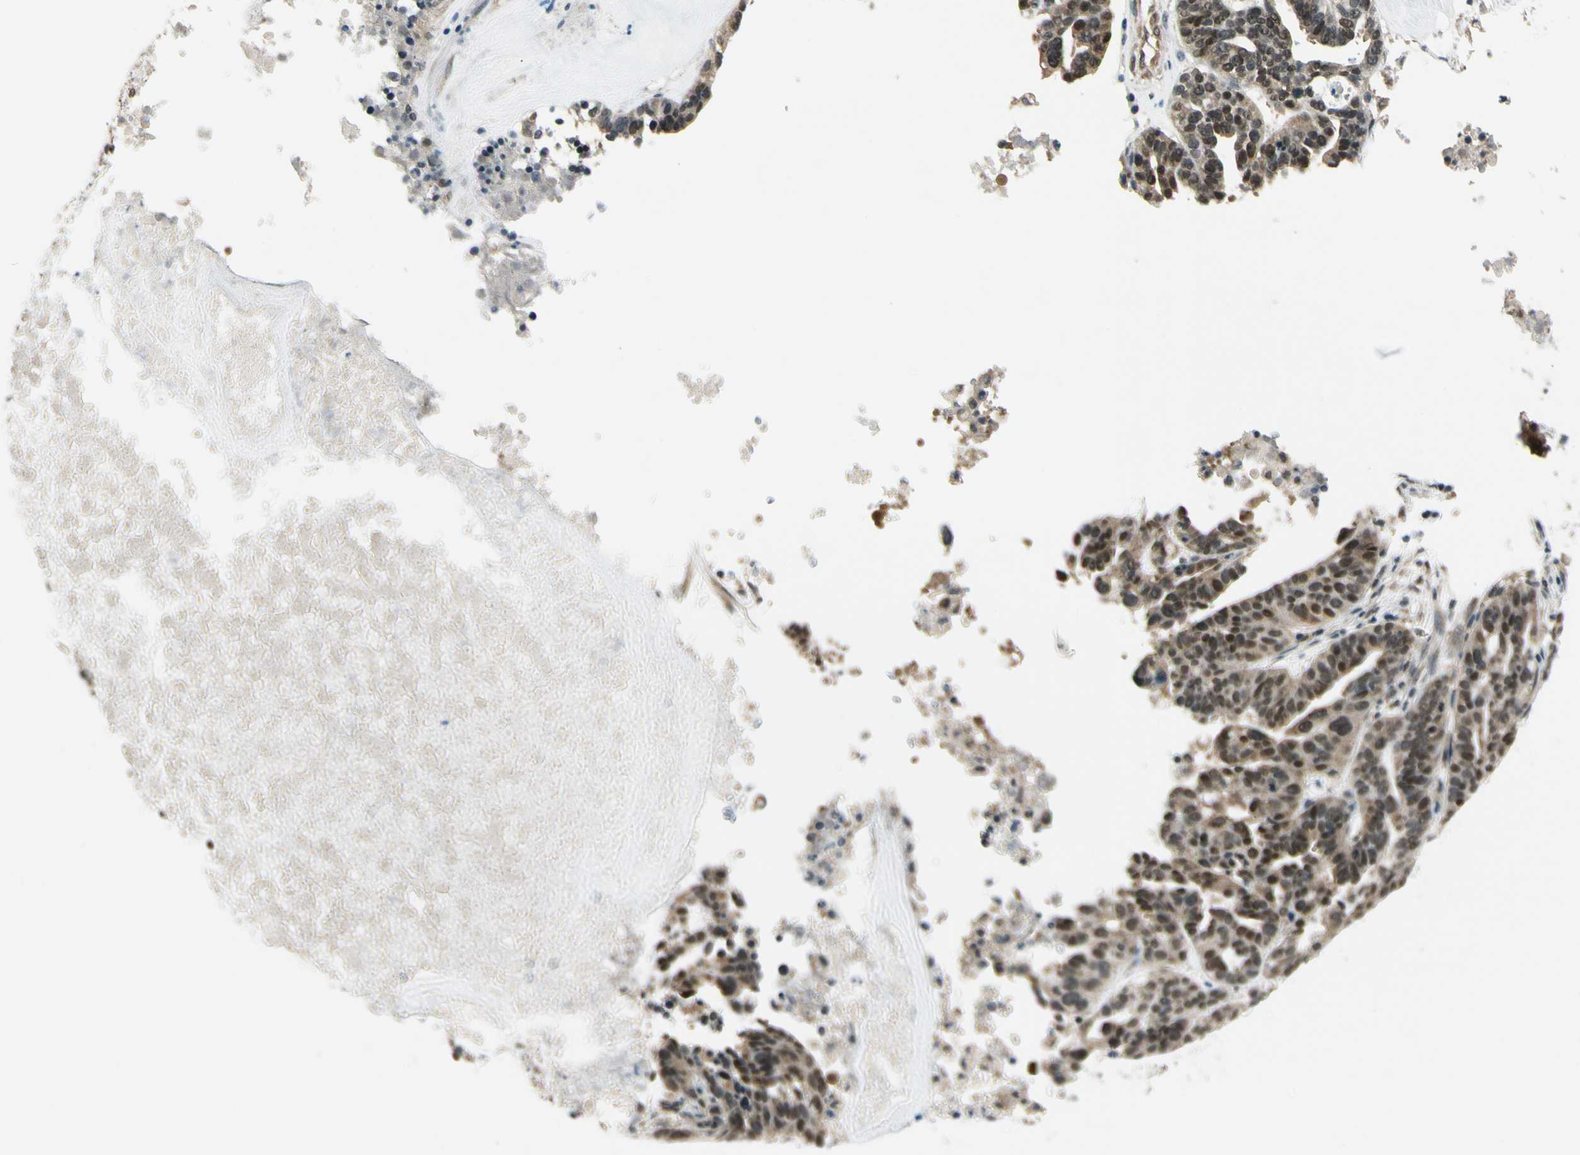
{"staining": {"intensity": "moderate", "quantity": ">75%", "location": "cytoplasmic/membranous,nuclear"}, "tissue": "ovarian cancer", "cell_type": "Tumor cells", "image_type": "cancer", "snomed": [{"axis": "morphology", "description": "Cystadenocarcinoma, serous, NOS"}, {"axis": "topography", "description": "Ovary"}], "caption": "IHC (DAB) staining of human ovarian cancer reveals moderate cytoplasmic/membranous and nuclear protein expression in approximately >75% of tumor cells.", "gene": "ZSCAN12", "patient": {"sex": "female", "age": 59}}